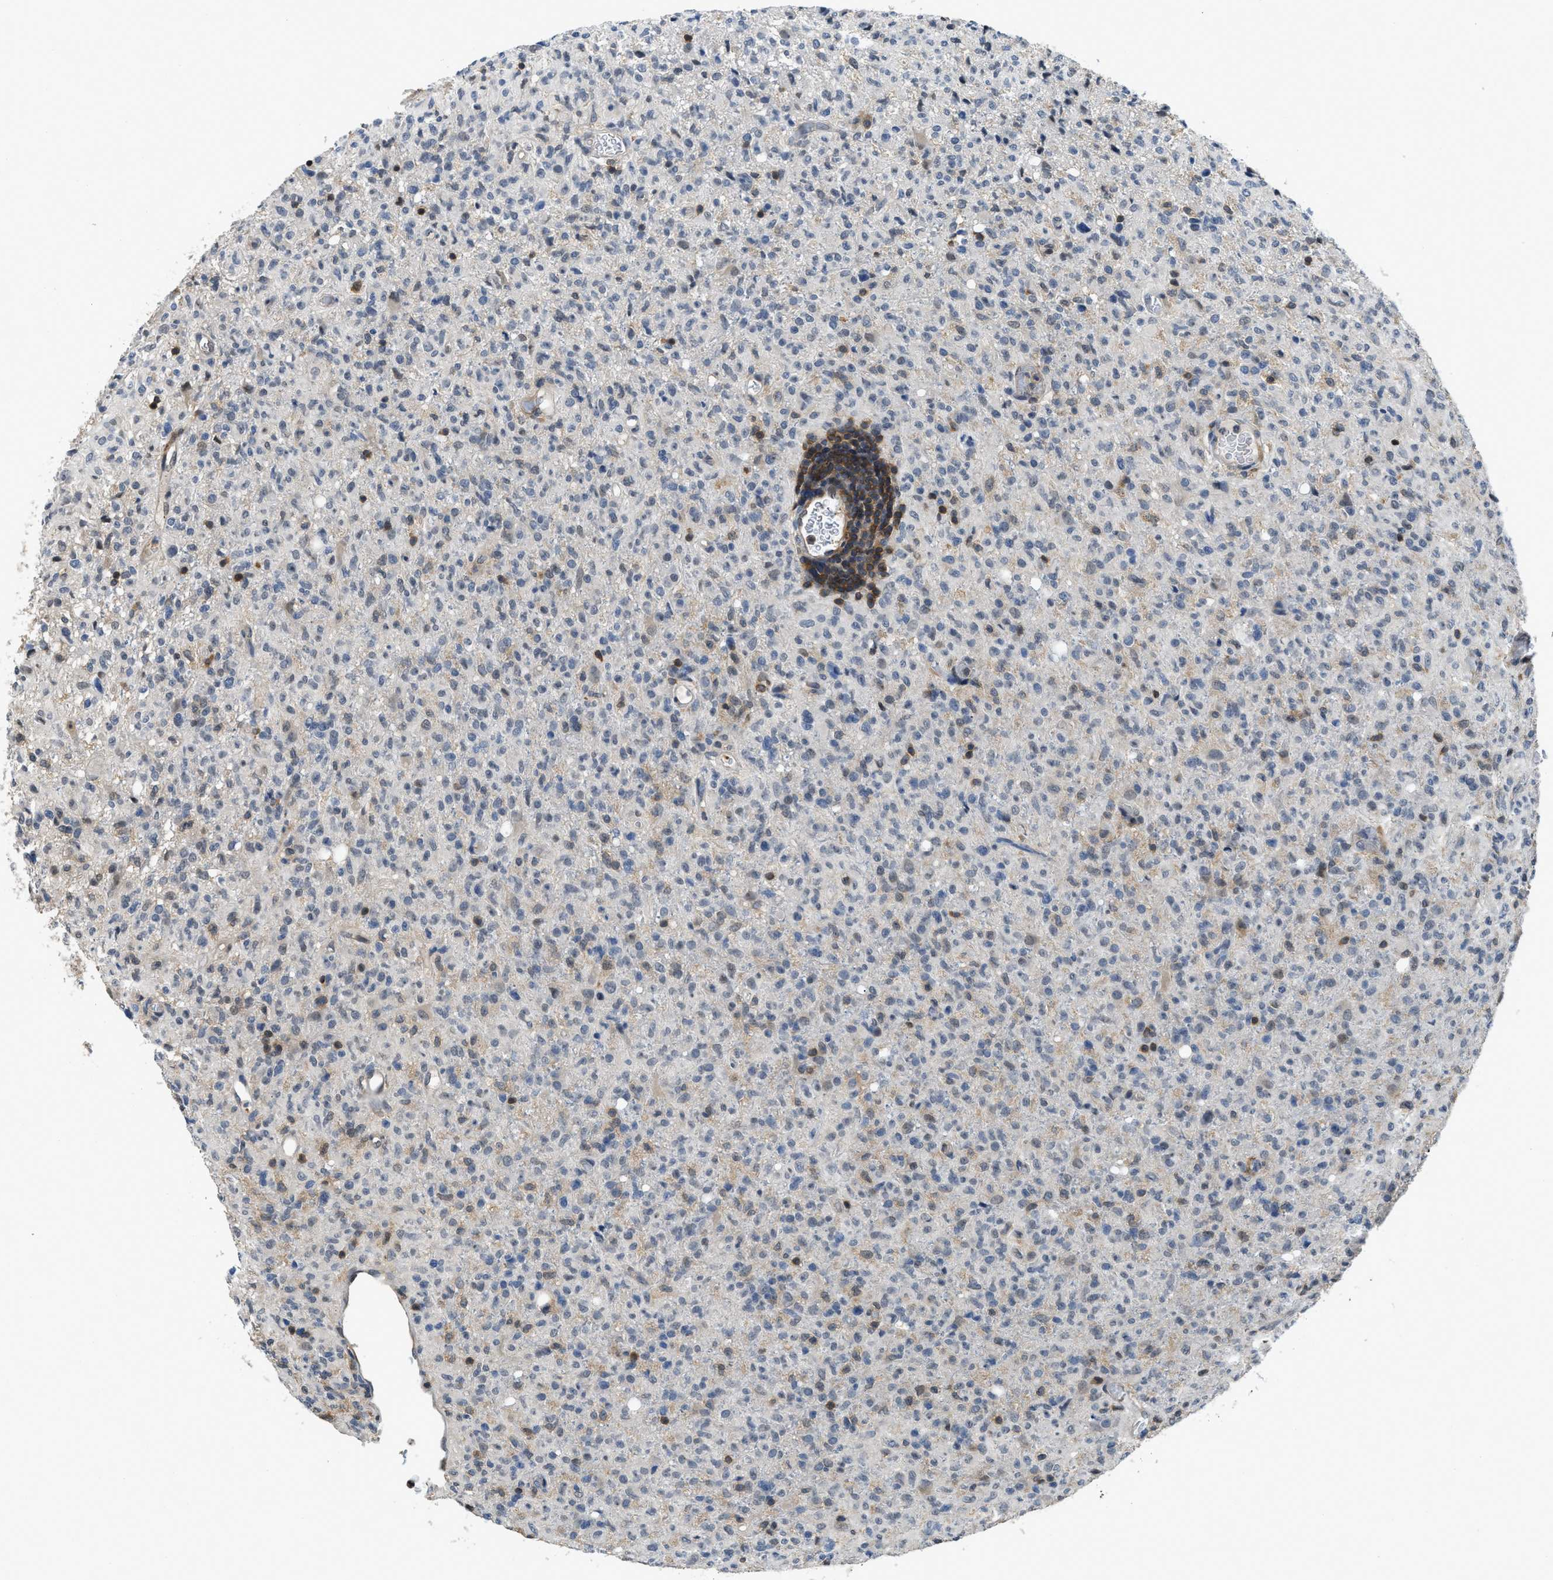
{"staining": {"intensity": "negative", "quantity": "none", "location": "none"}, "tissue": "glioma", "cell_type": "Tumor cells", "image_type": "cancer", "snomed": [{"axis": "morphology", "description": "Glioma, malignant, High grade"}, {"axis": "topography", "description": "Brain"}], "caption": "An IHC image of glioma is shown. There is no staining in tumor cells of glioma. (DAB IHC with hematoxylin counter stain).", "gene": "TES", "patient": {"sex": "female", "age": 57}}